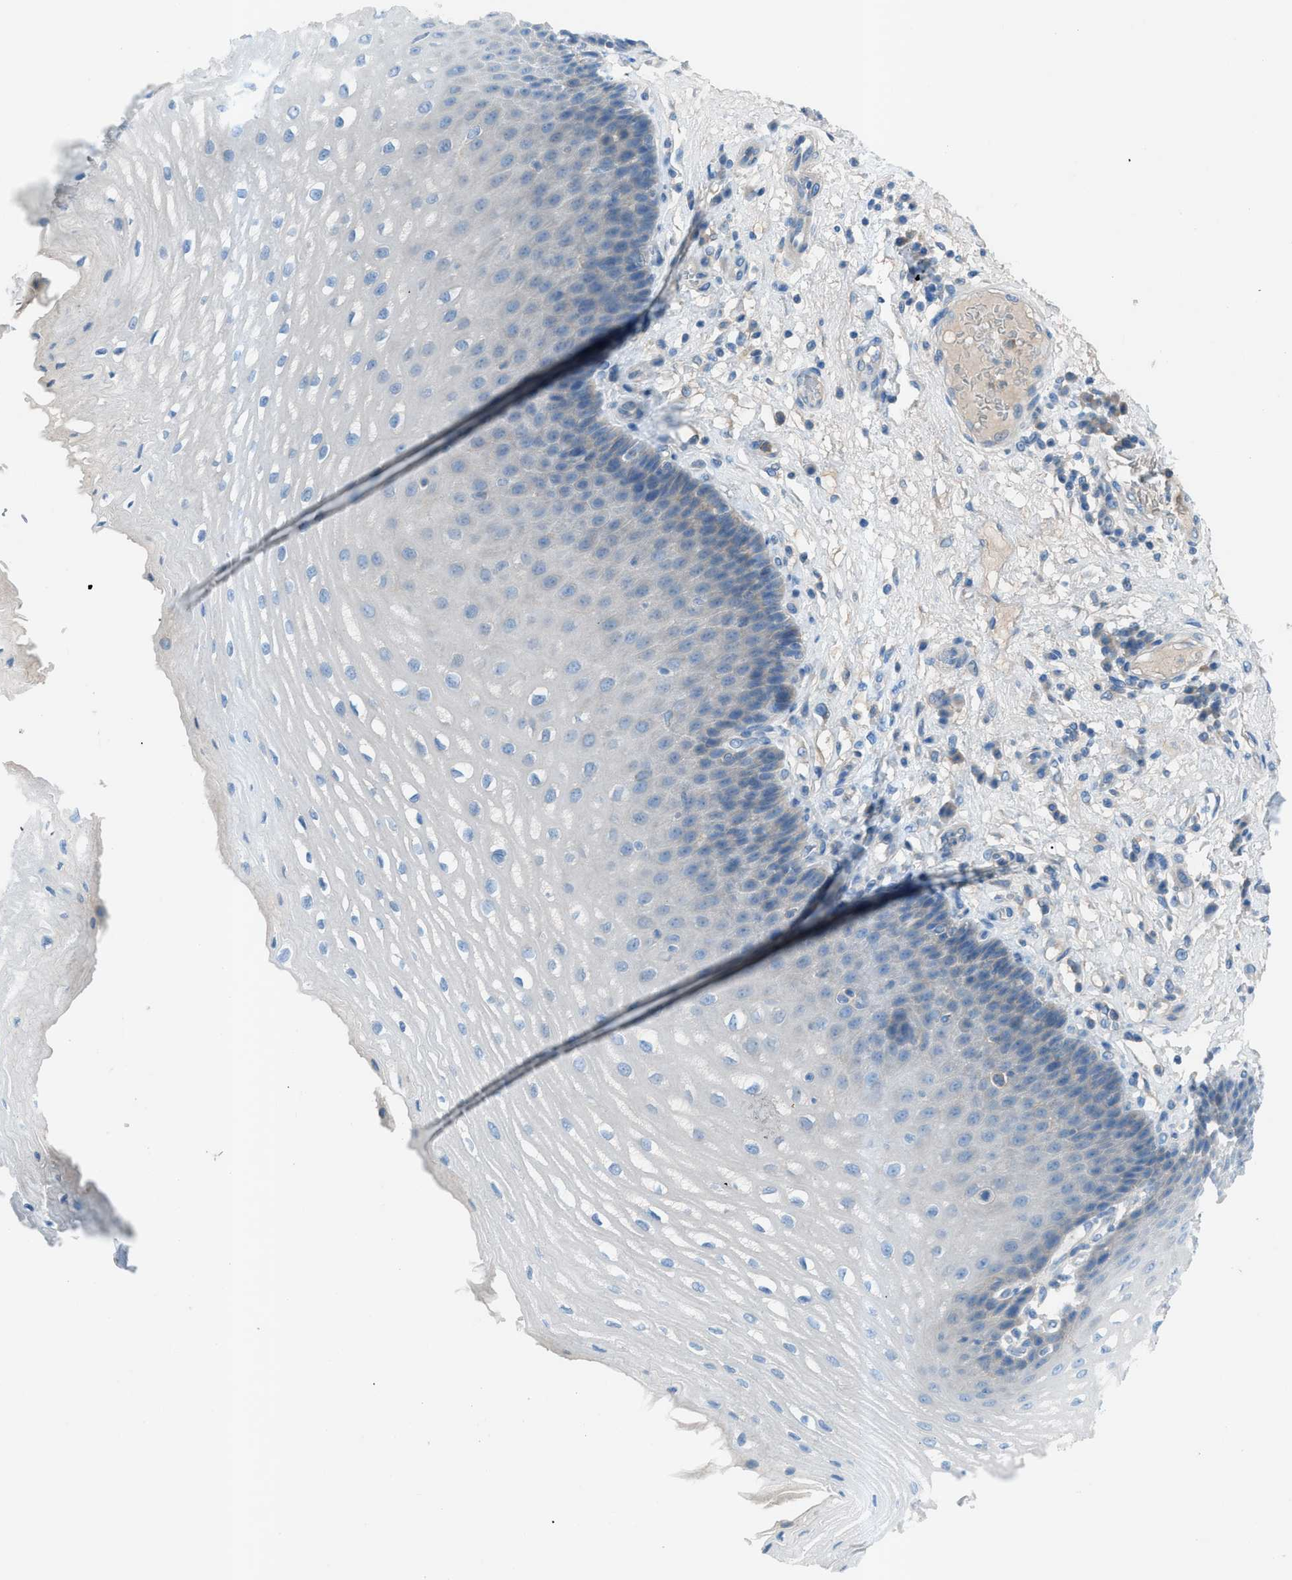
{"staining": {"intensity": "negative", "quantity": "none", "location": "none"}, "tissue": "esophagus", "cell_type": "Squamous epithelial cells", "image_type": "normal", "snomed": [{"axis": "morphology", "description": "Normal tissue, NOS"}, {"axis": "topography", "description": "Esophagus"}], "caption": "Micrograph shows no significant protein staining in squamous epithelial cells of benign esophagus. Nuclei are stained in blue.", "gene": "C5AR2", "patient": {"sex": "male", "age": 54}}